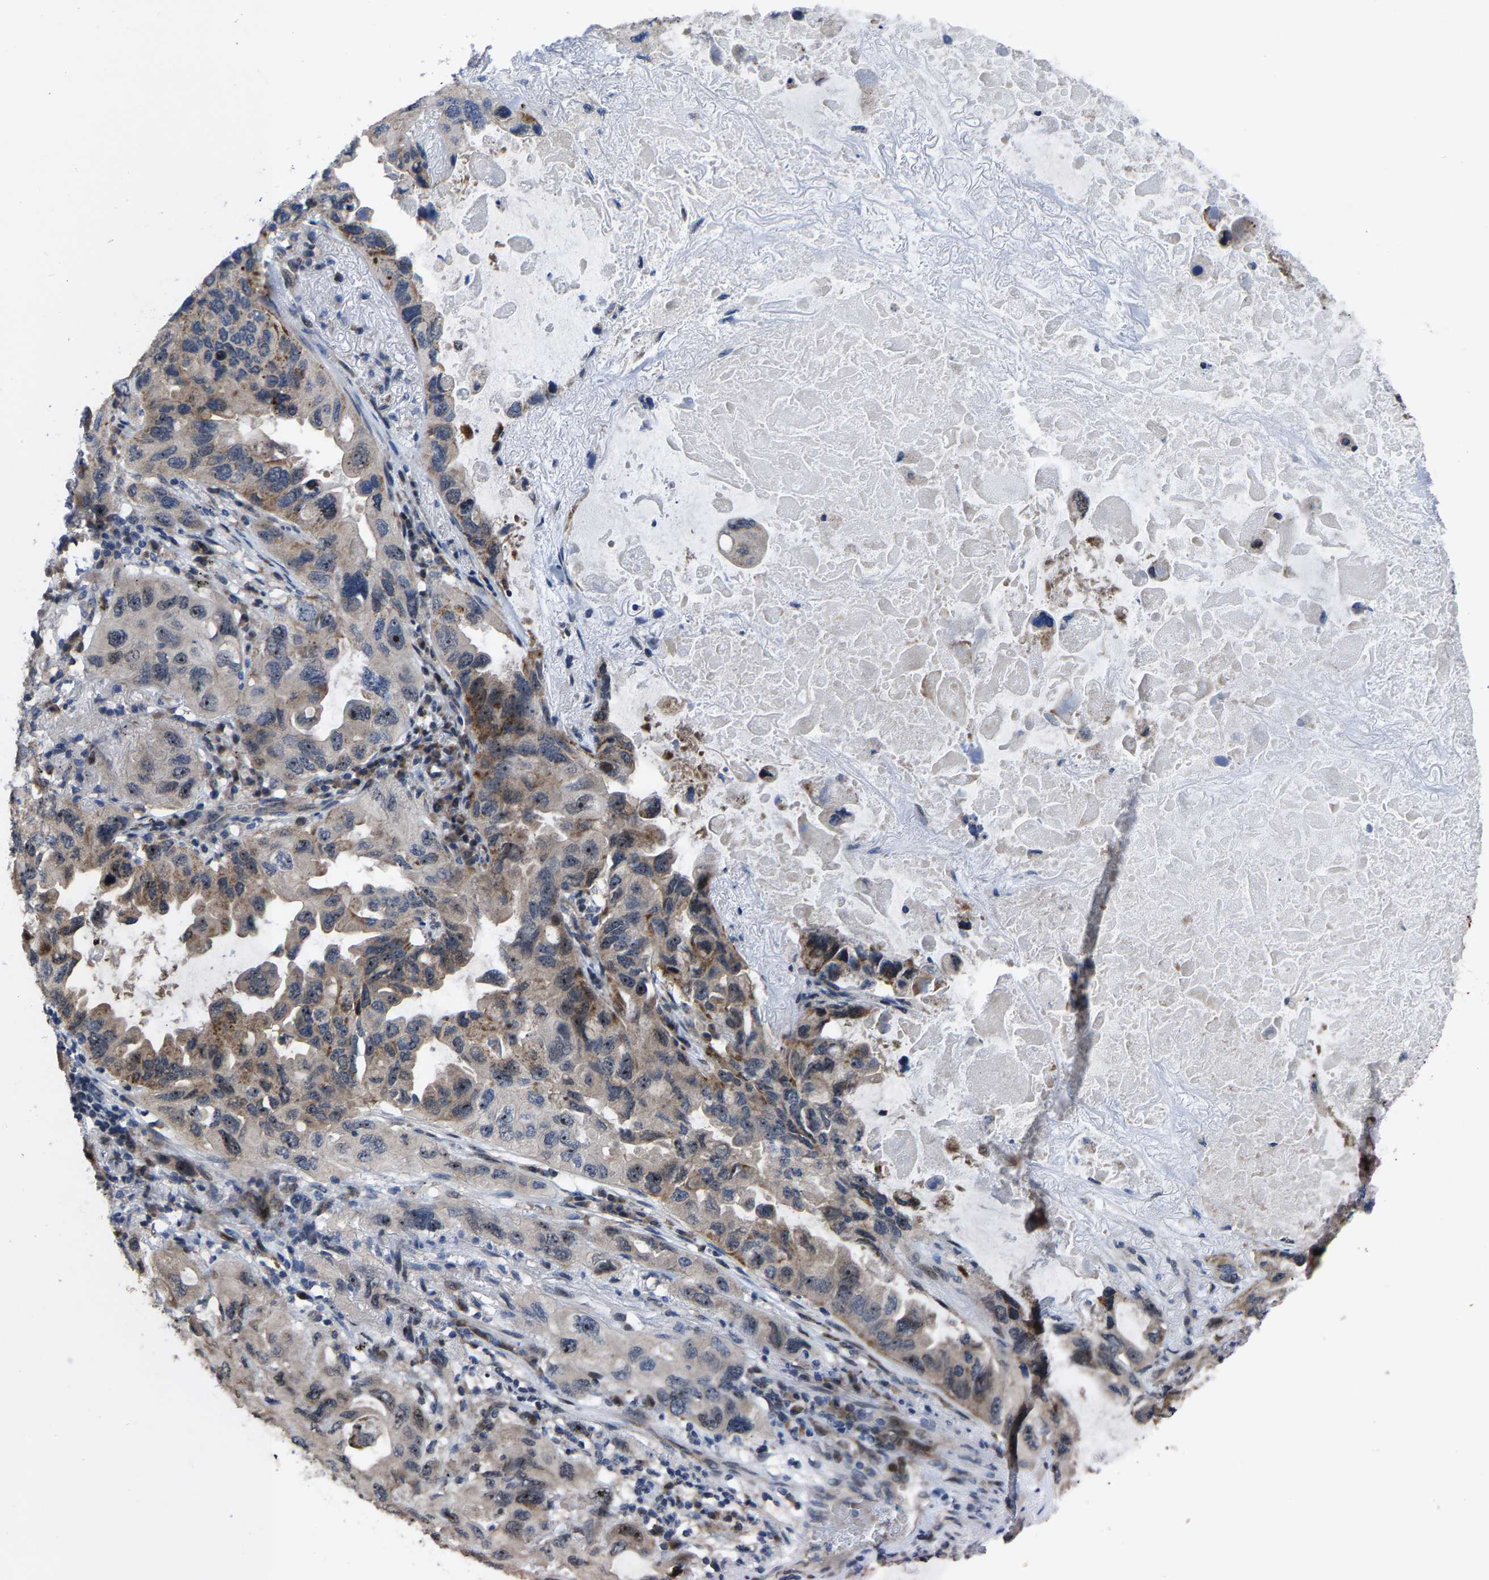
{"staining": {"intensity": "weak", "quantity": "25%-75%", "location": "cytoplasmic/membranous,nuclear"}, "tissue": "lung cancer", "cell_type": "Tumor cells", "image_type": "cancer", "snomed": [{"axis": "morphology", "description": "Squamous cell carcinoma, NOS"}, {"axis": "topography", "description": "Lung"}], "caption": "High-magnification brightfield microscopy of squamous cell carcinoma (lung) stained with DAB (3,3'-diaminobenzidine) (brown) and counterstained with hematoxylin (blue). tumor cells exhibit weak cytoplasmic/membranous and nuclear expression is identified in approximately25%-75% of cells. Immunohistochemistry stains the protein in brown and the nuclei are stained blue.", "gene": "HAUS6", "patient": {"sex": "female", "age": 73}}